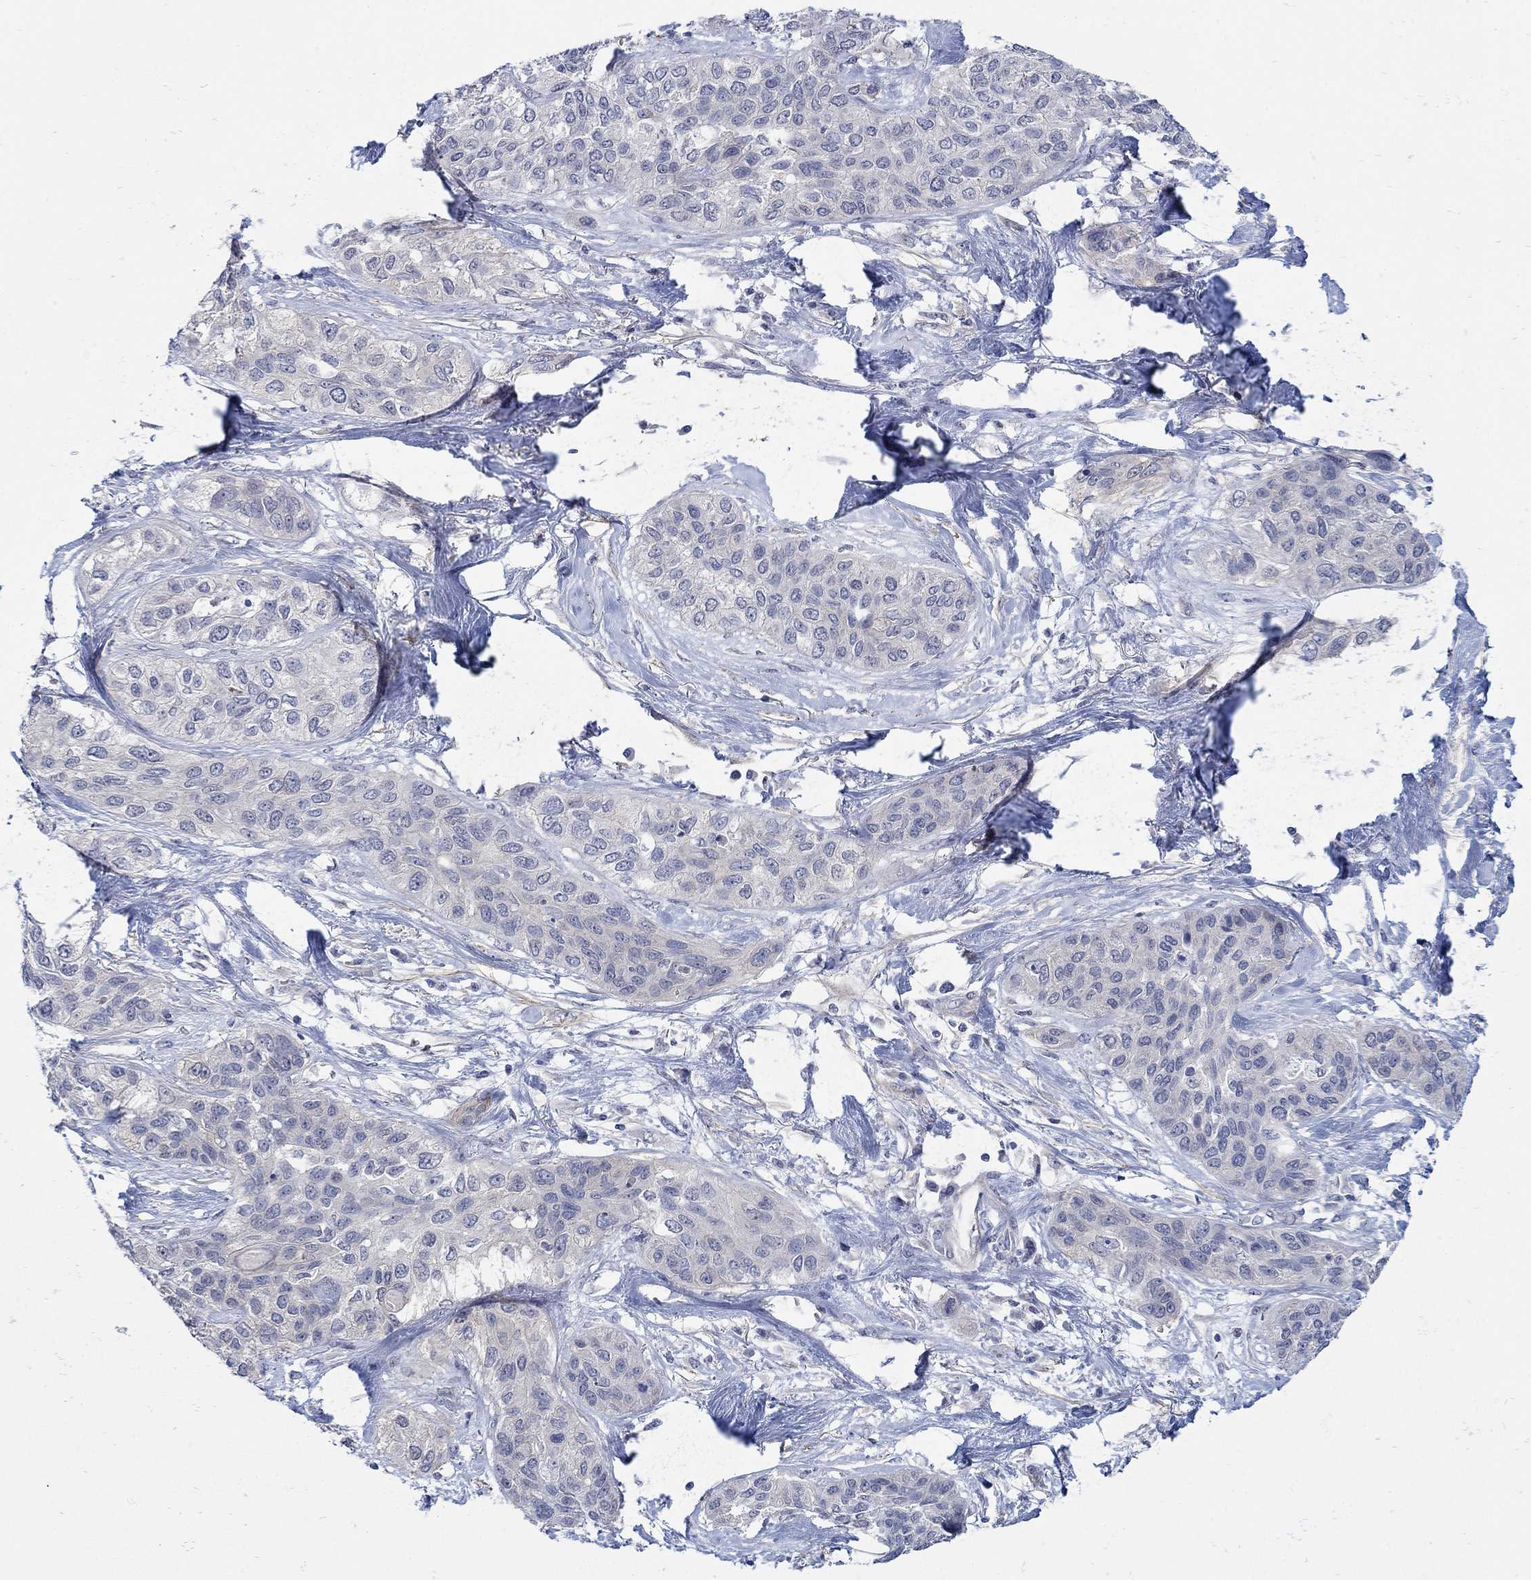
{"staining": {"intensity": "weak", "quantity": "<25%", "location": "cytoplasmic/membranous"}, "tissue": "lung cancer", "cell_type": "Tumor cells", "image_type": "cancer", "snomed": [{"axis": "morphology", "description": "Squamous cell carcinoma, NOS"}, {"axis": "topography", "description": "Lung"}], "caption": "Micrograph shows no protein positivity in tumor cells of lung cancer tissue. (DAB immunohistochemistry visualized using brightfield microscopy, high magnification).", "gene": "SCN7A", "patient": {"sex": "female", "age": 70}}